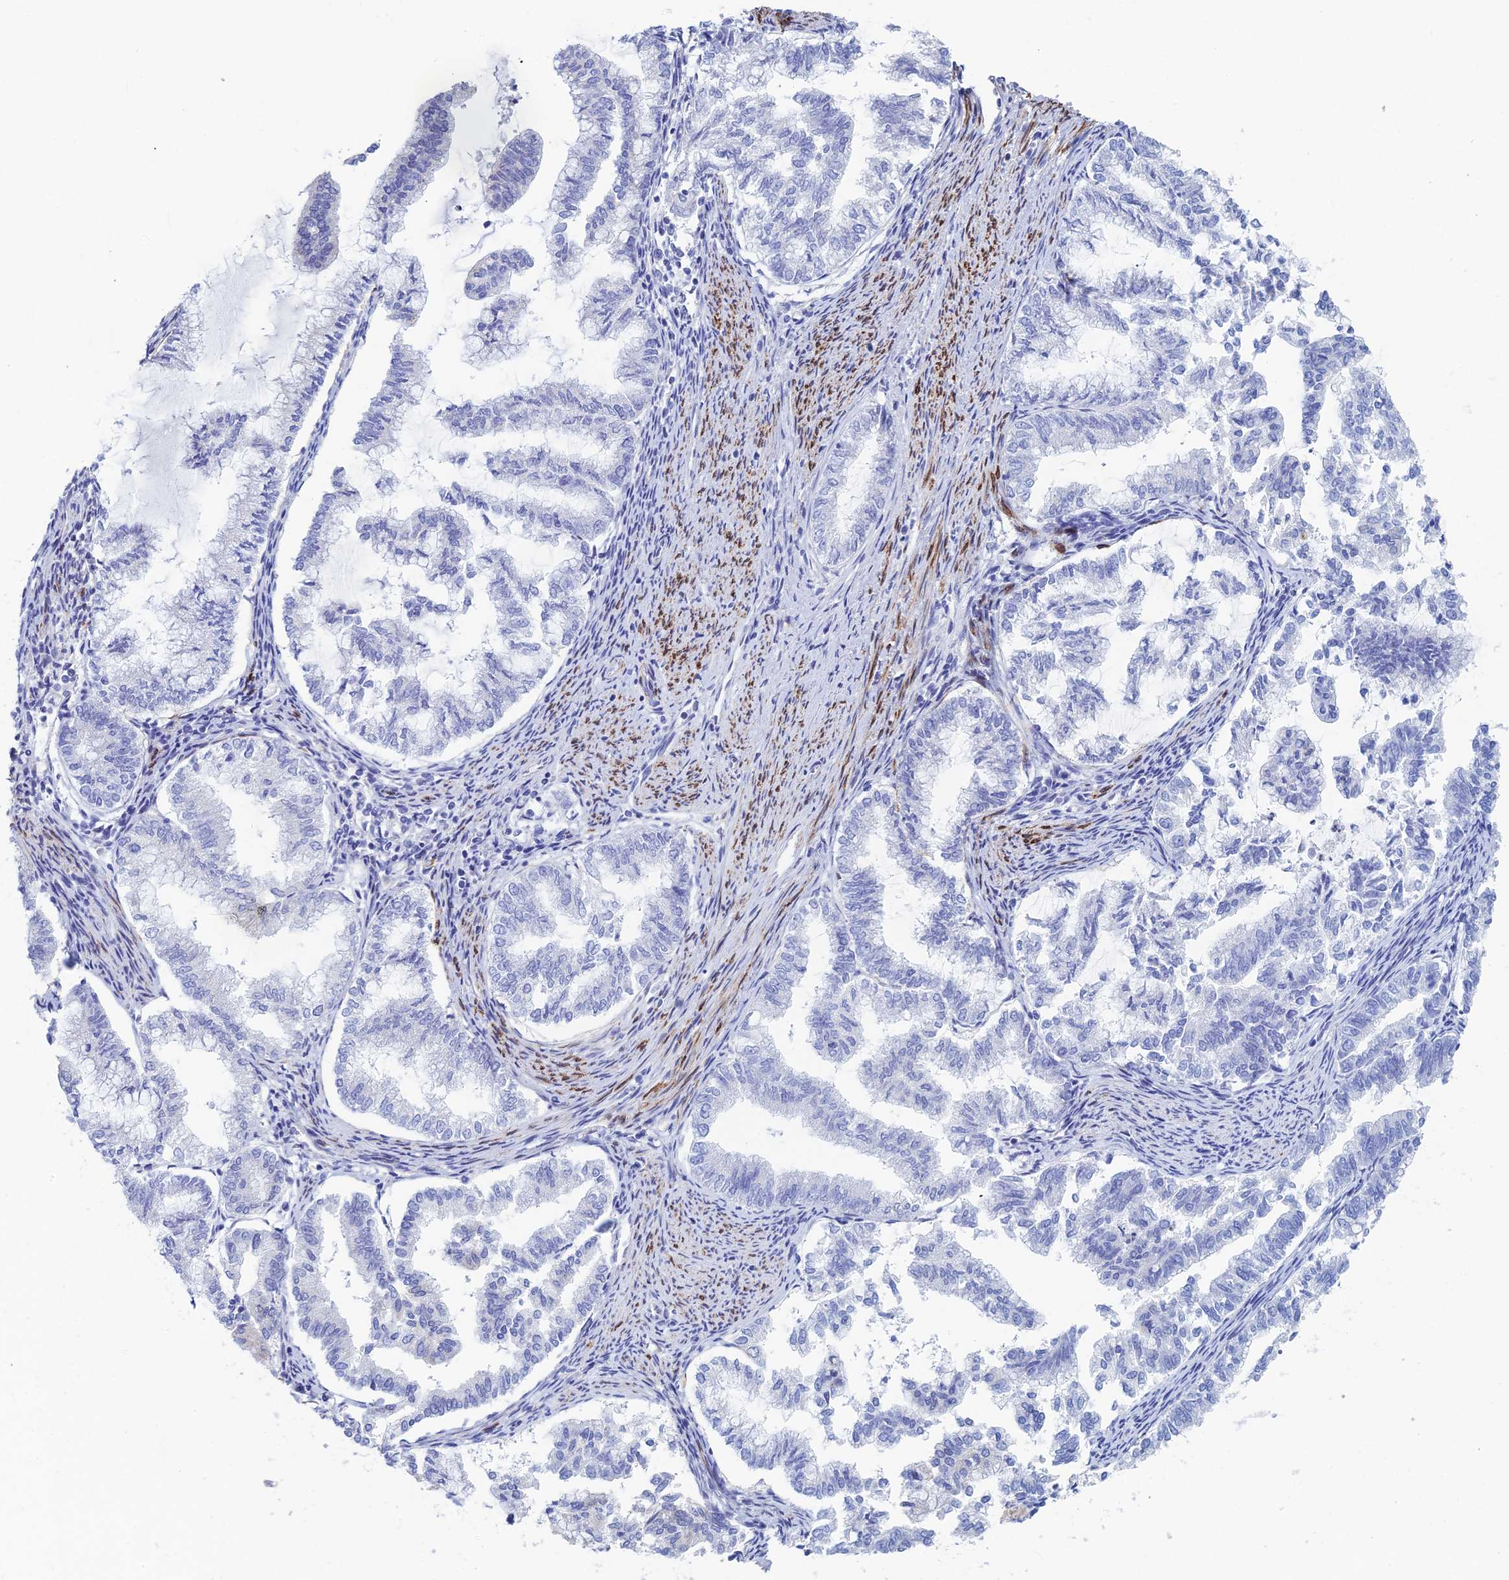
{"staining": {"intensity": "negative", "quantity": "none", "location": "none"}, "tissue": "endometrial cancer", "cell_type": "Tumor cells", "image_type": "cancer", "snomed": [{"axis": "morphology", "description": "Adenocarcinoma, NOS"}, {"axis": "topography", "description": "Endometrium"}], "caption": "Adenocarcinoma (endometrial) was stained to show a protein in brown. There is no significant positivity in tumor cells. Brightfield microscopy of immunohistochemistry (IHC) stained with DAB (brown) and hematoxylin (blue), captured at high magnification.", "gene": "PCDHA8", "patient": {"sex": "female", "age": 79}}